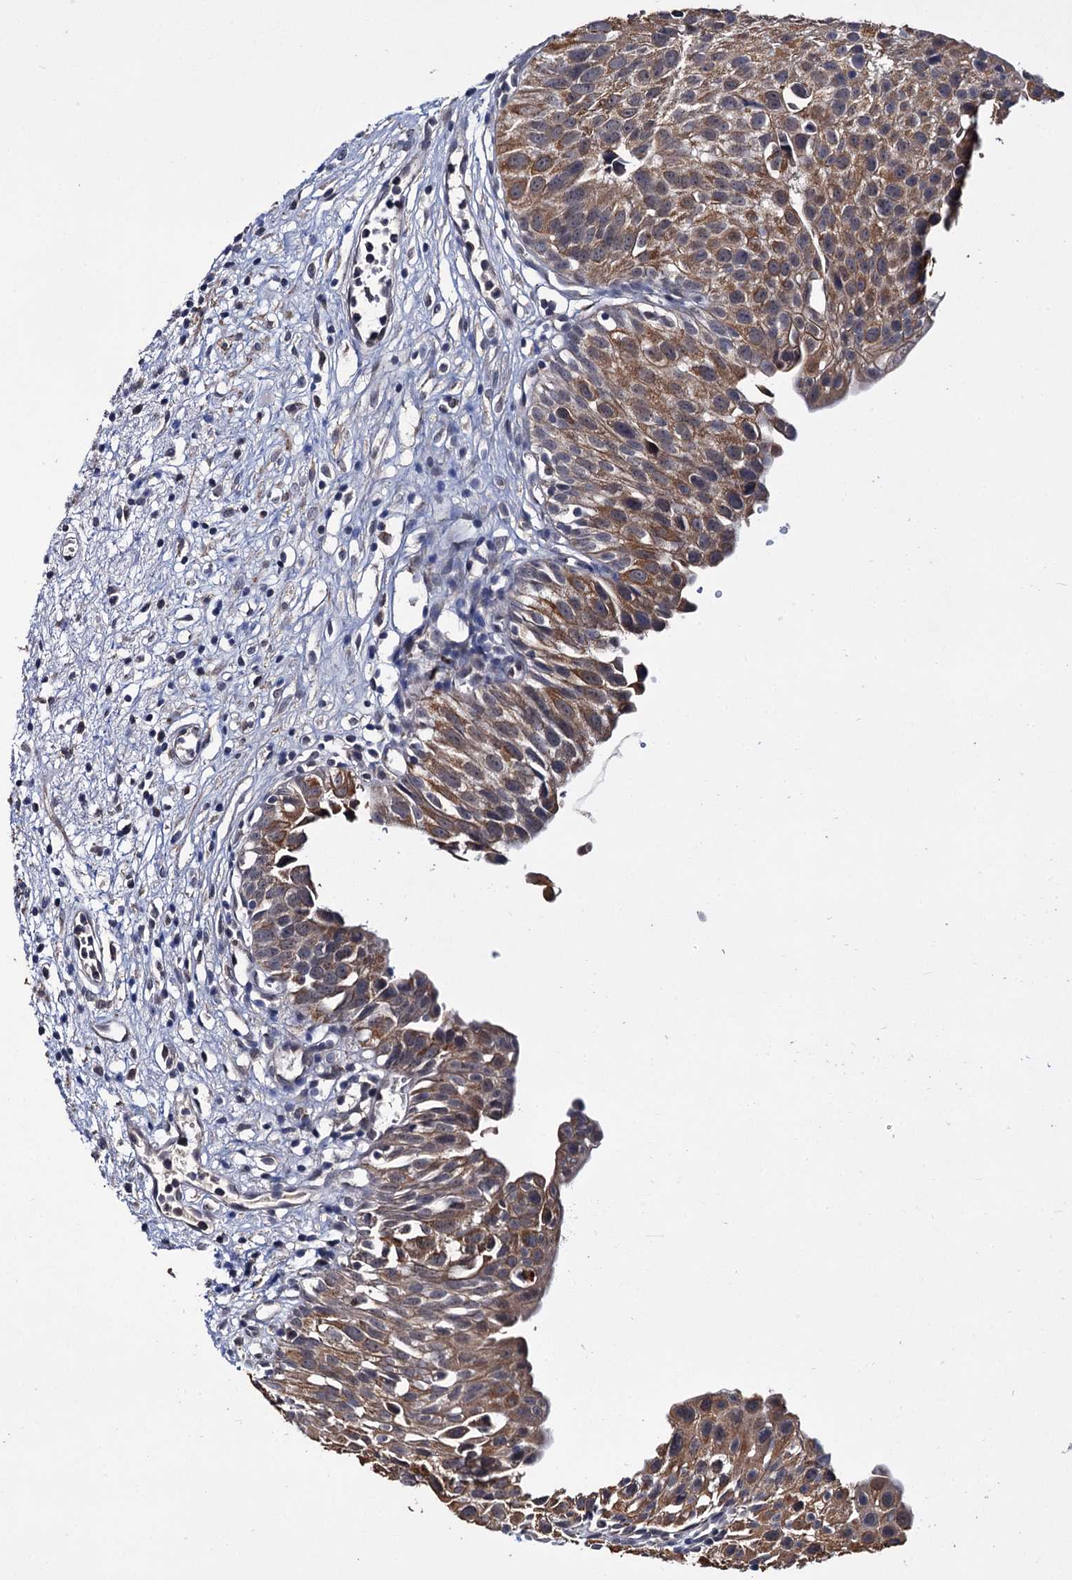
{"staining": {"intensity": "moderate", "quantity": ">75%", "location": "cytoplasmic/membranous"}, "tissue": "urinary bladder", "cell_type": "Urothelial cells", "image_type": "normal", "snomed": [{"axis": "morphology", "description": "Normal tissue, NOS"}, {"axis": "topography", "description": "Urinary bladder"}], "caption": "Protein analysis of normal urinary bladder displays moderate cytoplasmic/membranous staining in about >75% of urothelial cells. The protein is stained brown, and the nuclei are stained in blue (DAB IHC with brightfield microscopy, high magnification).", "gene": "CLPB", "patient": {"sex": "male", "age": 51}}